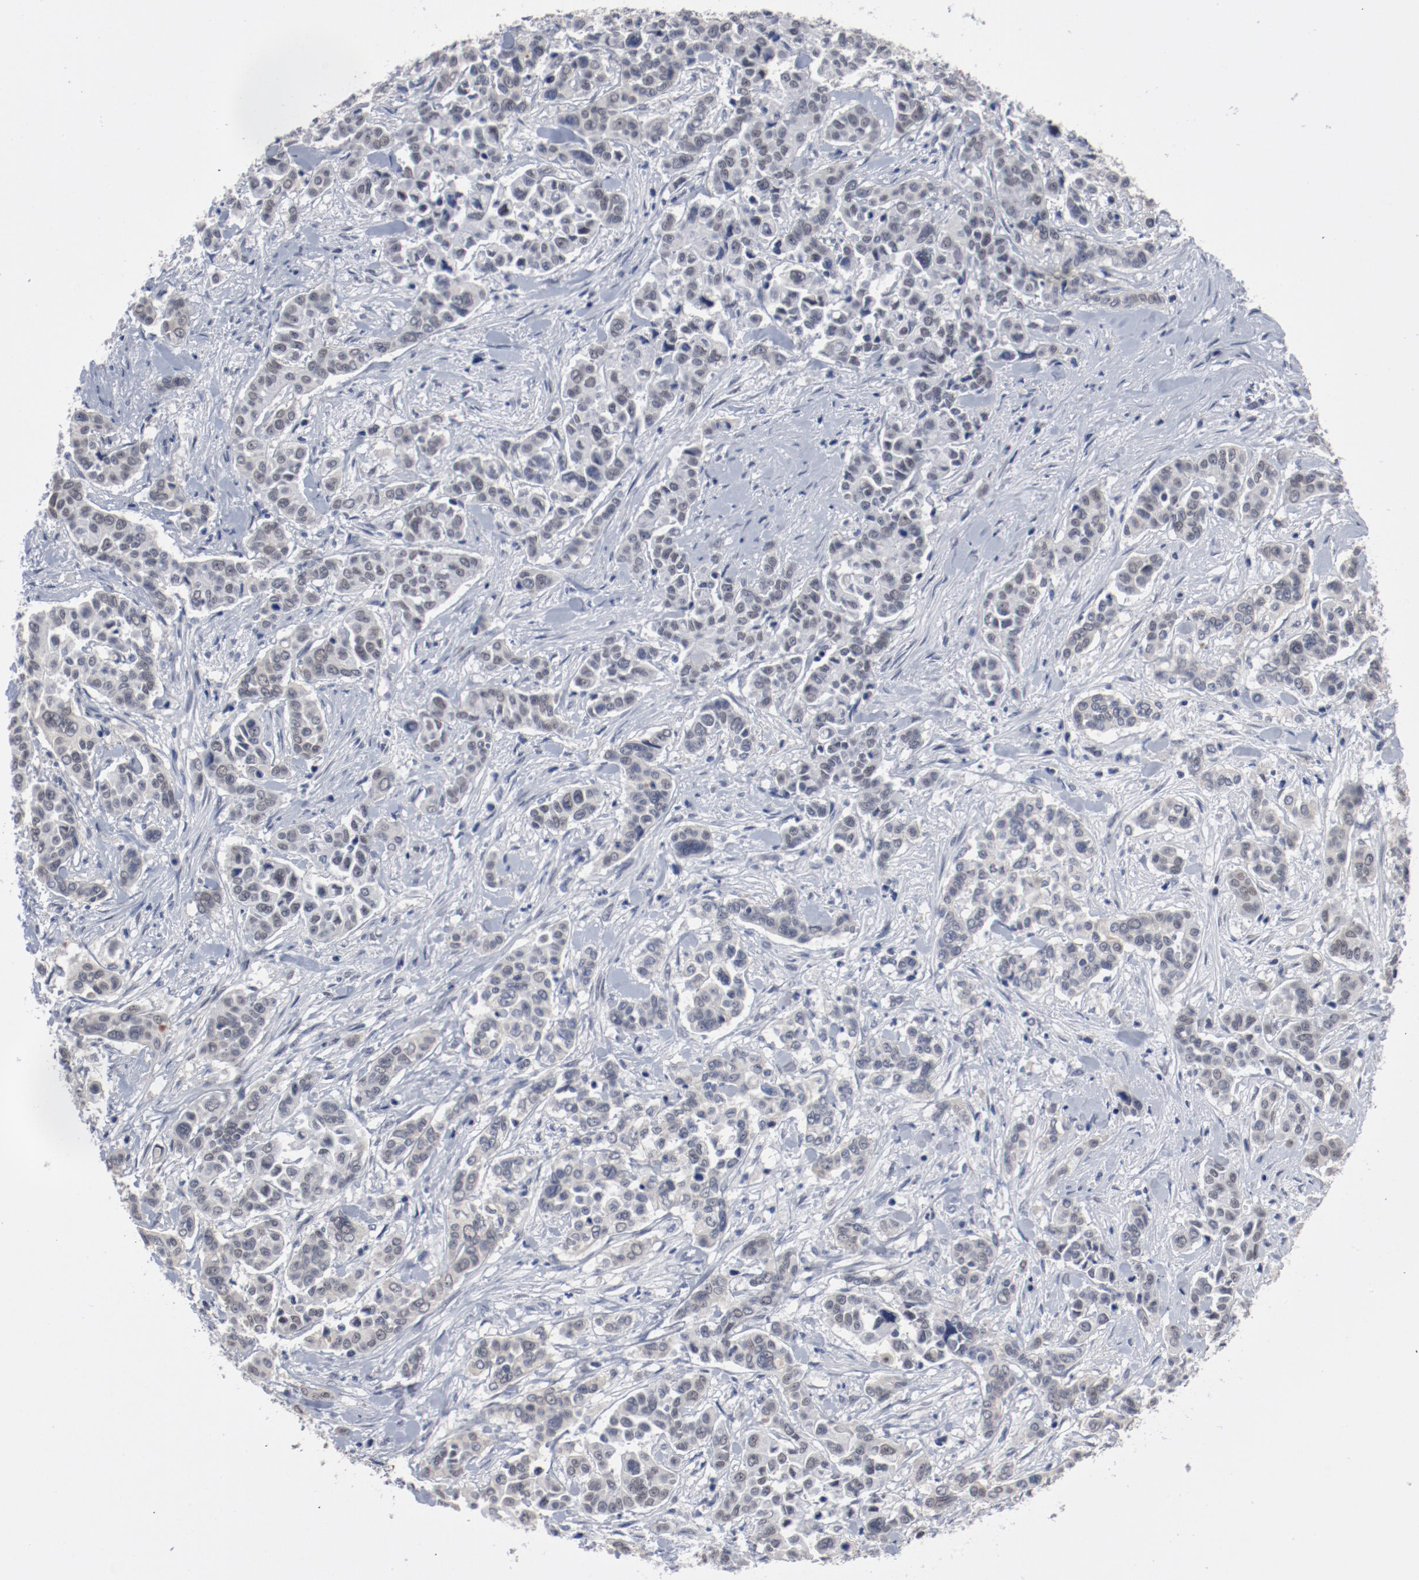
{"staining": {"intensity": "weak", "quantity": "<25%", "location": "nuclear"}, "tissue": "pancreatic cancer", "cell_type": "Tumor cells", "image_type": "cancer", "snomed": [{"axis": "morphology", "description": "Adenocarcinoma, NOS"}, {"axis": "topography", "description": "Pancreas"}], "caption": "High magnification brightfield microscopy of pancreatic cancer stained with DAB (brown) and counterstained with hematoxylin (blue): tumor cells show no significant staining. (Stains: DAB (3,3'-diaminobenzidine) immunohistochemistry (IHC) with hematoxylin counter stain, Microscopy: brightfield microscopy at high magnification).", "gene": "ANKLE2", "patient": {"sex": "female", "age": 52}}